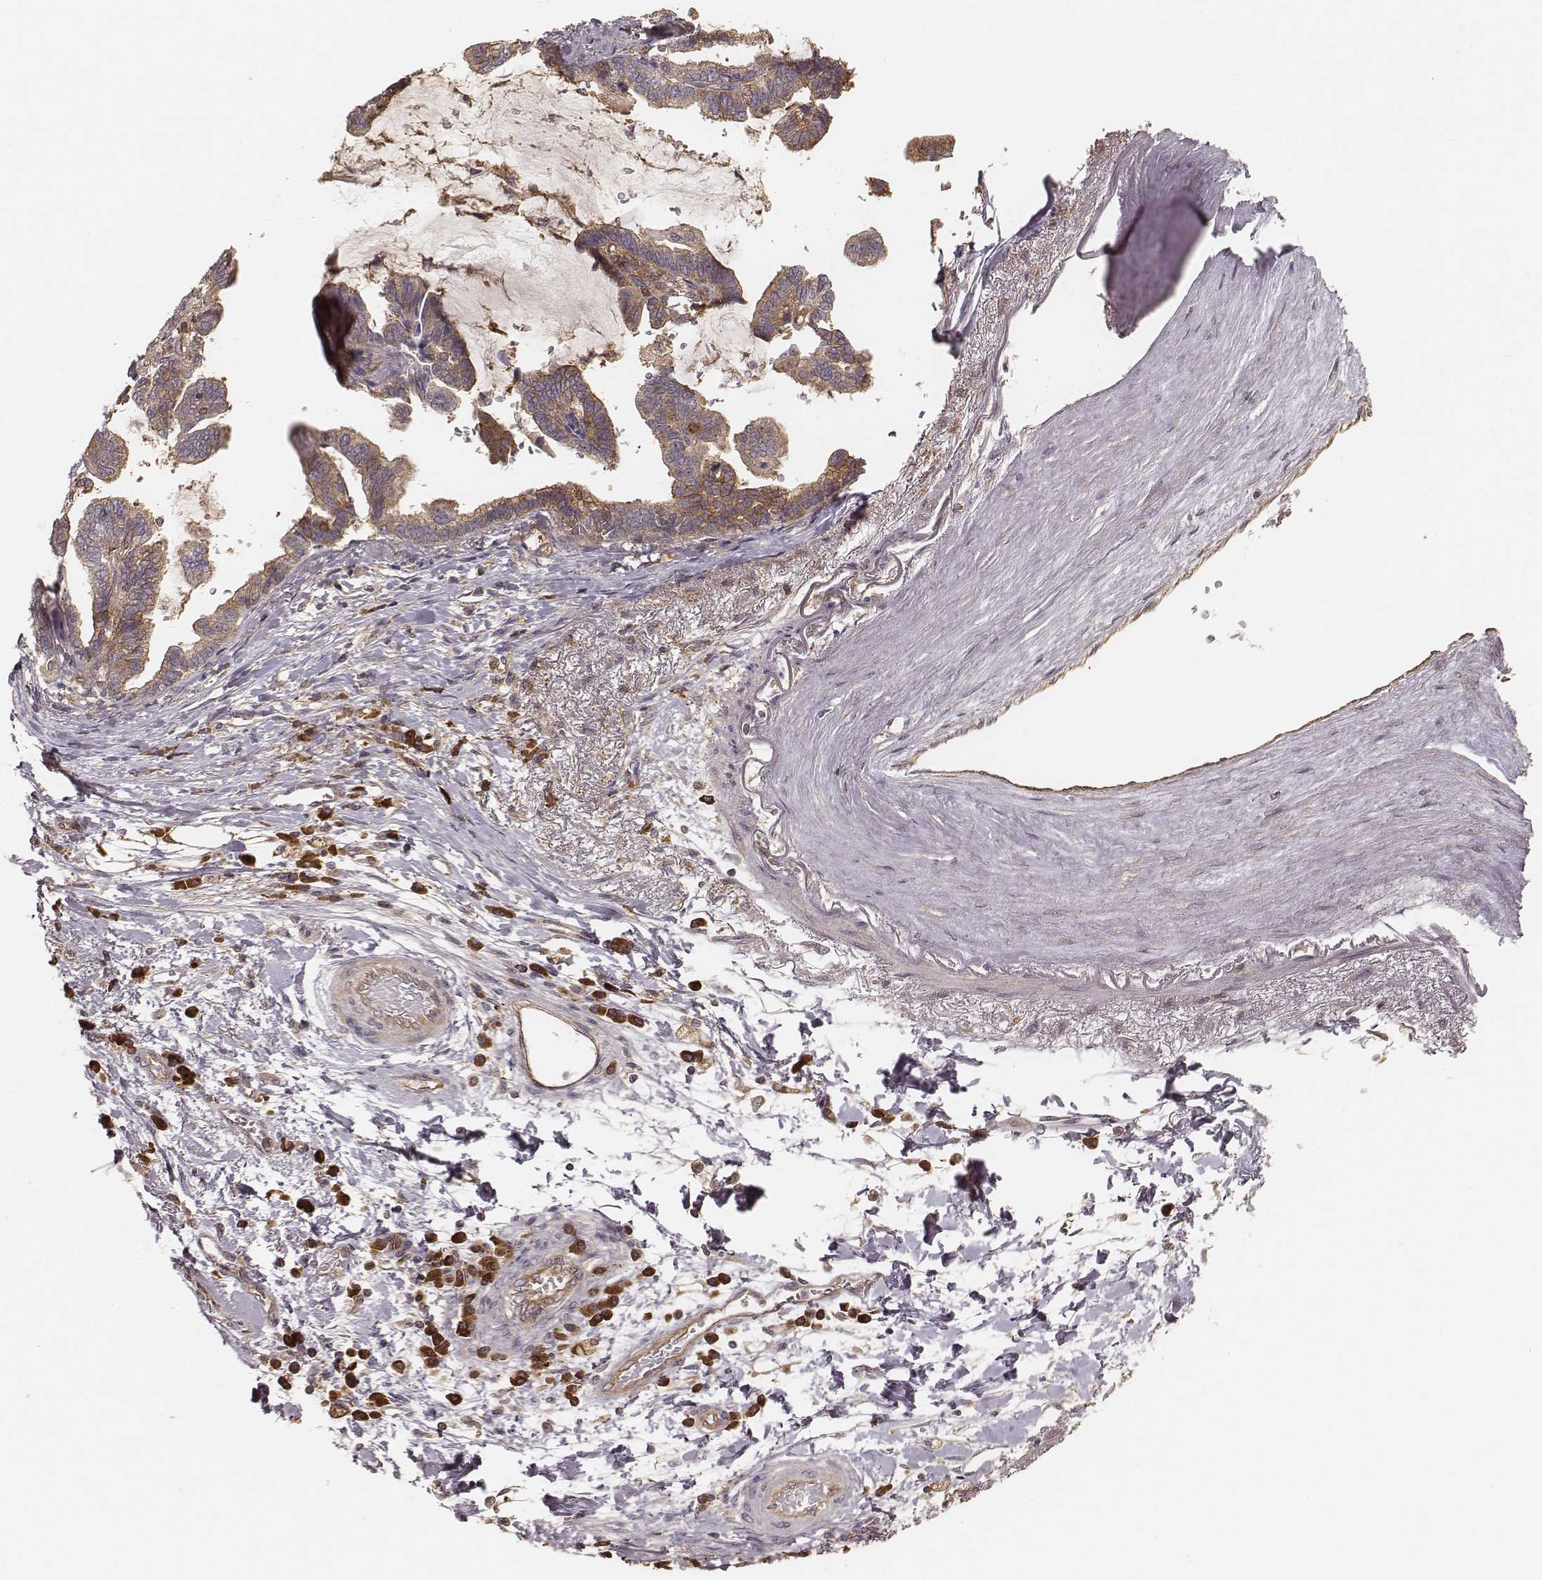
{"staining": {"intensity": "moderate", "quantity": ">75%", "location": "cytoplasmic/membranous"}, "tissue": "stomach cancer", "cell_type": "Tumor cells", "image_type": "cancer", "snomed": [{"axis": "morphology", "description": "Adenocarcinoma, NOS"}, {"axis": "topography", "description": "Stomach"}], "caption": "DAB (3,3'-diaminobenzidine) immunohistochemical staining of stomach cancer shows moderate cytoplasmic/membranous protein positivity in approximately >75% of tumor cells.", "gene": "CARS1", "patient": {"sex": "male", "age": 83}}